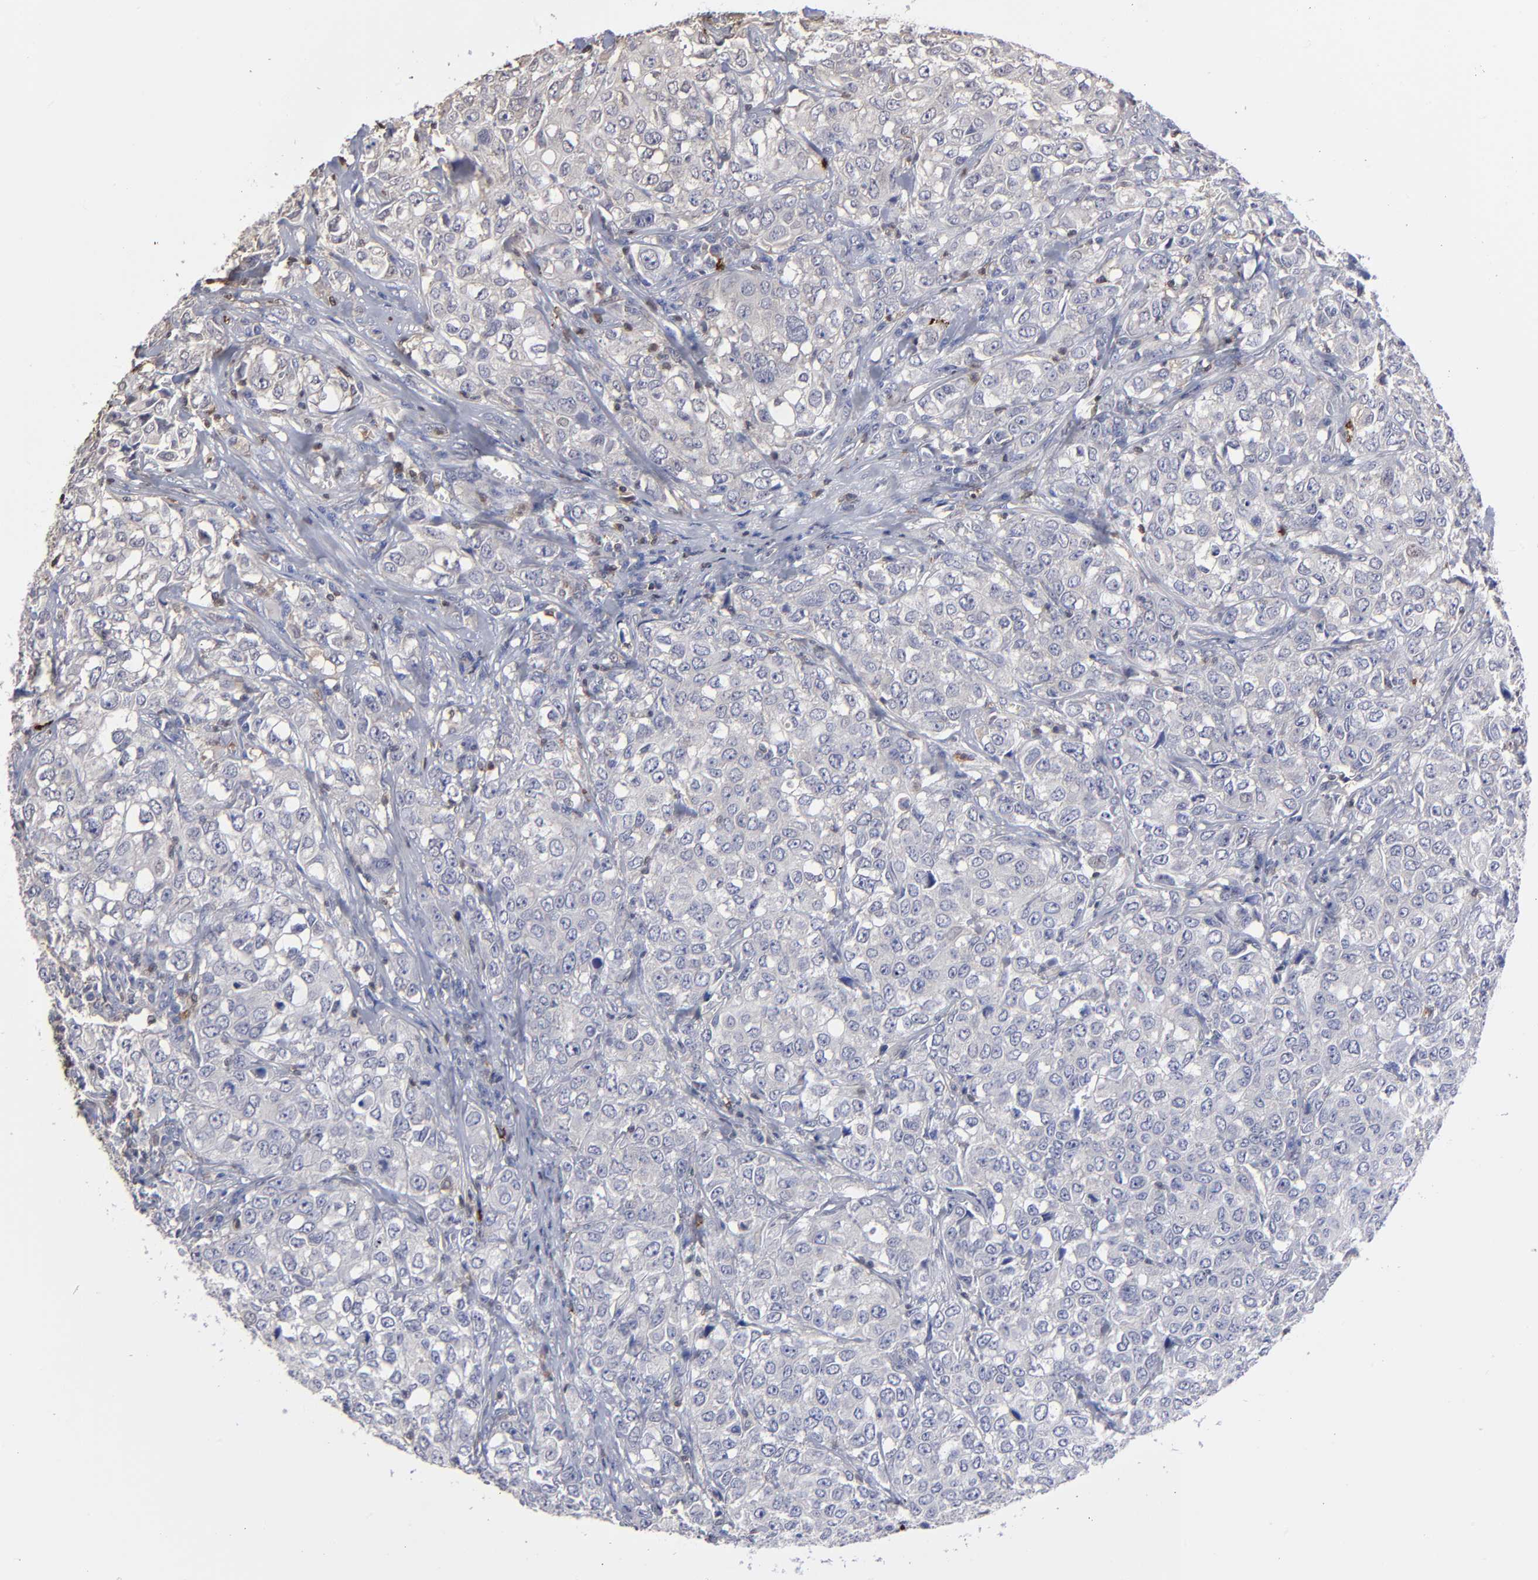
{"staining": {"intensity": "negative", "quantity": "none", "location": "none"}, "tissue": "urothelial cancer", "cell_type": "Tumor cells", "image_type": "cancer", "snomed": [{"axis": "morphology", "description": "Urothelial carcinoma, High grade"}, {"axis": "topography", "description": "Urinary bladder"}], "caption": "Protein analysis of urothelial carcinoma (high-grade) demonstrates no significant expression in tumor cells.", "gene": "TBXT", "patient": {"sex": "female", "age": 75}}